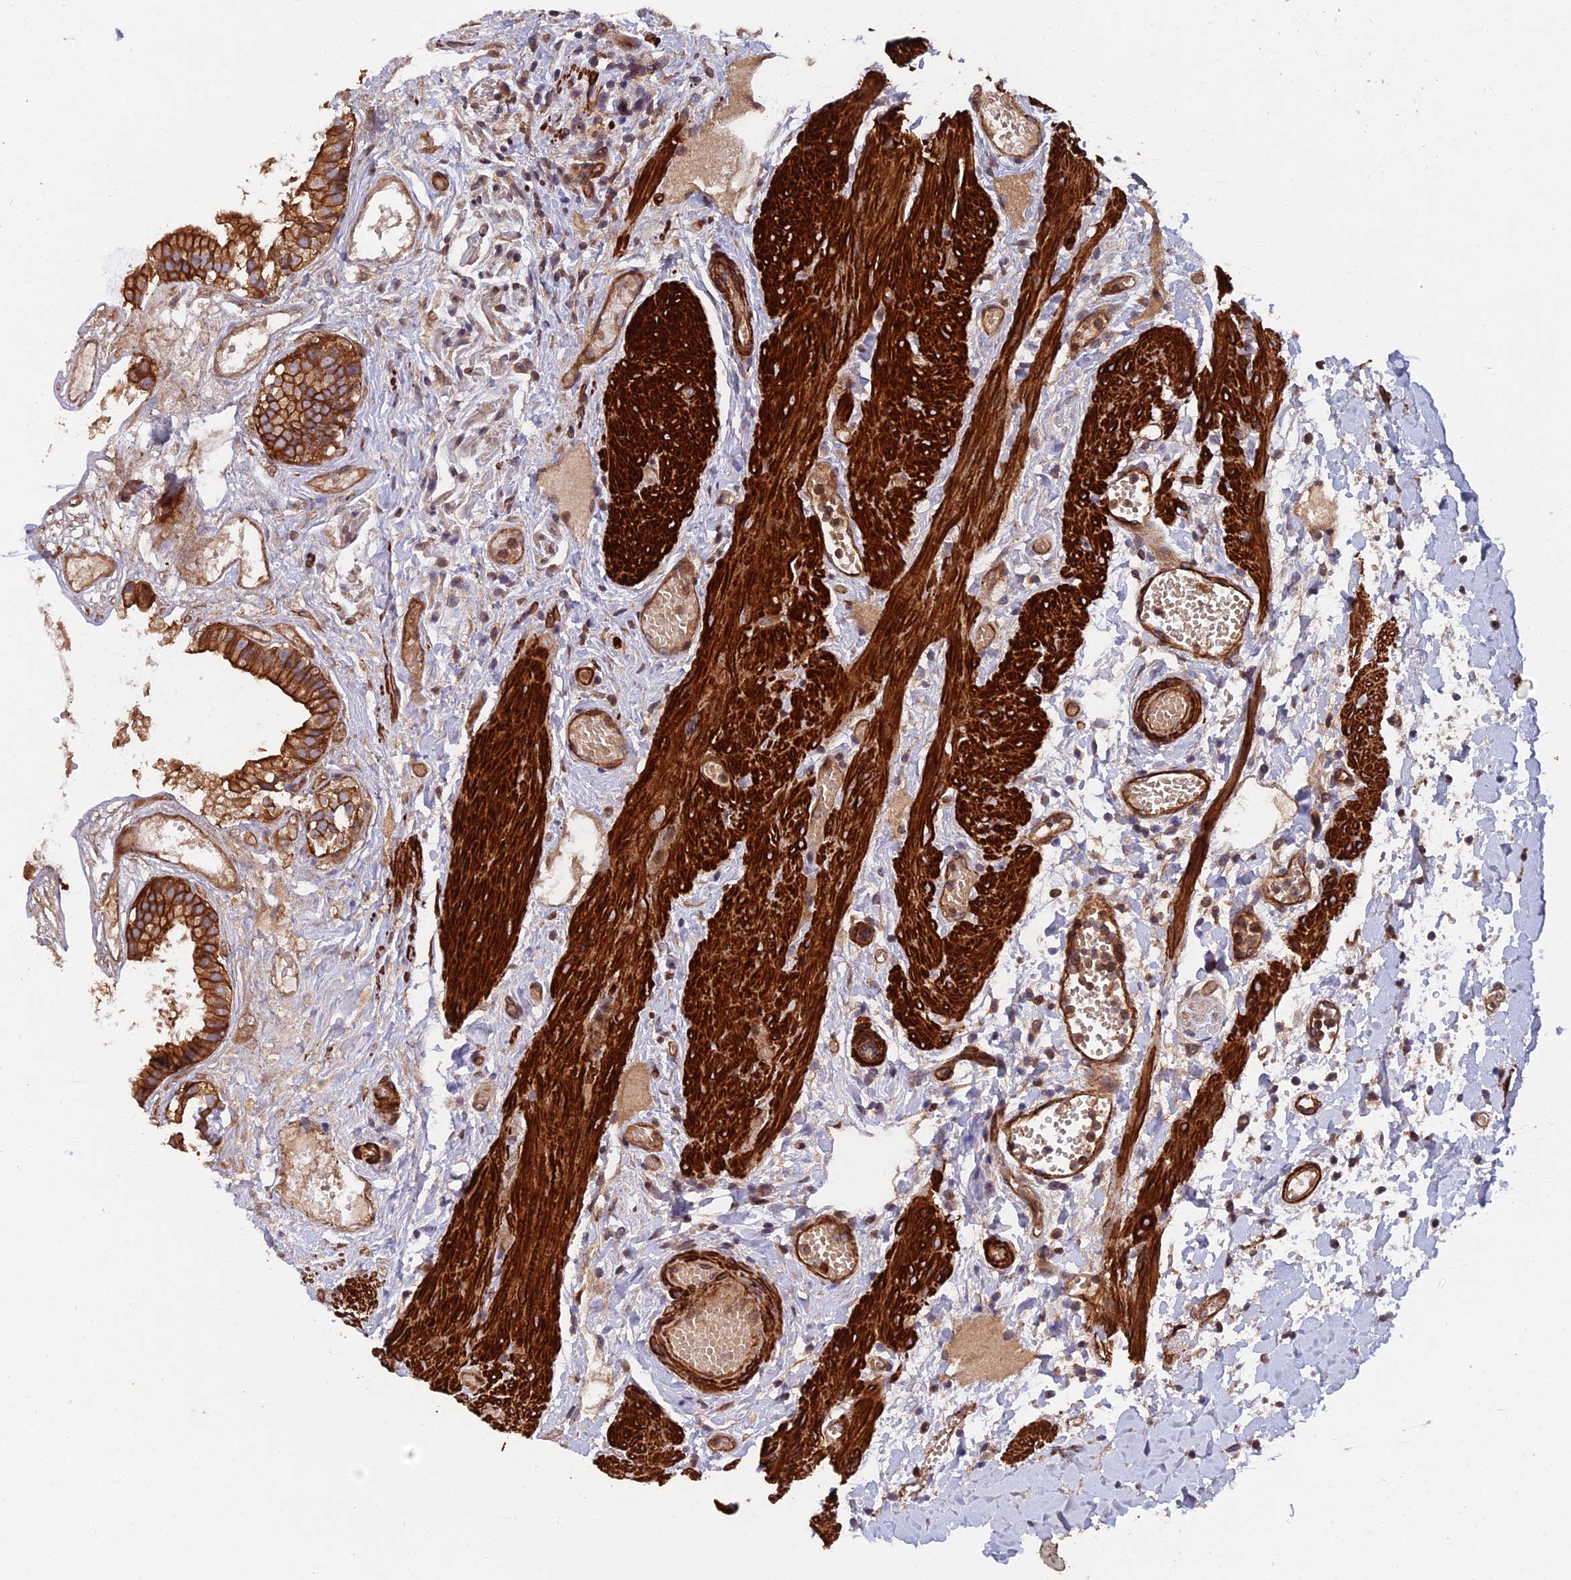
{"staining": {"intensity": "strong", "quantity": ">75%", "location": "cytoplasmic/membranous"}, "tissue": "gallbladder", "cell_type": "Glandular cells", "image_type": "normal", "snomed": [{"axis": "morphology", "description": "Normal tissue, NOS"}, {"axis": "topography", "description": "Gallbladder"}], "caption": "Glandular cells demonstrate high levels of strong cytoplasmic/membranous staining in about >75% of cells in benign human gallbladder.", "gene": "RALGAPA2", "patient": {"sex": "female", "age": 26}}